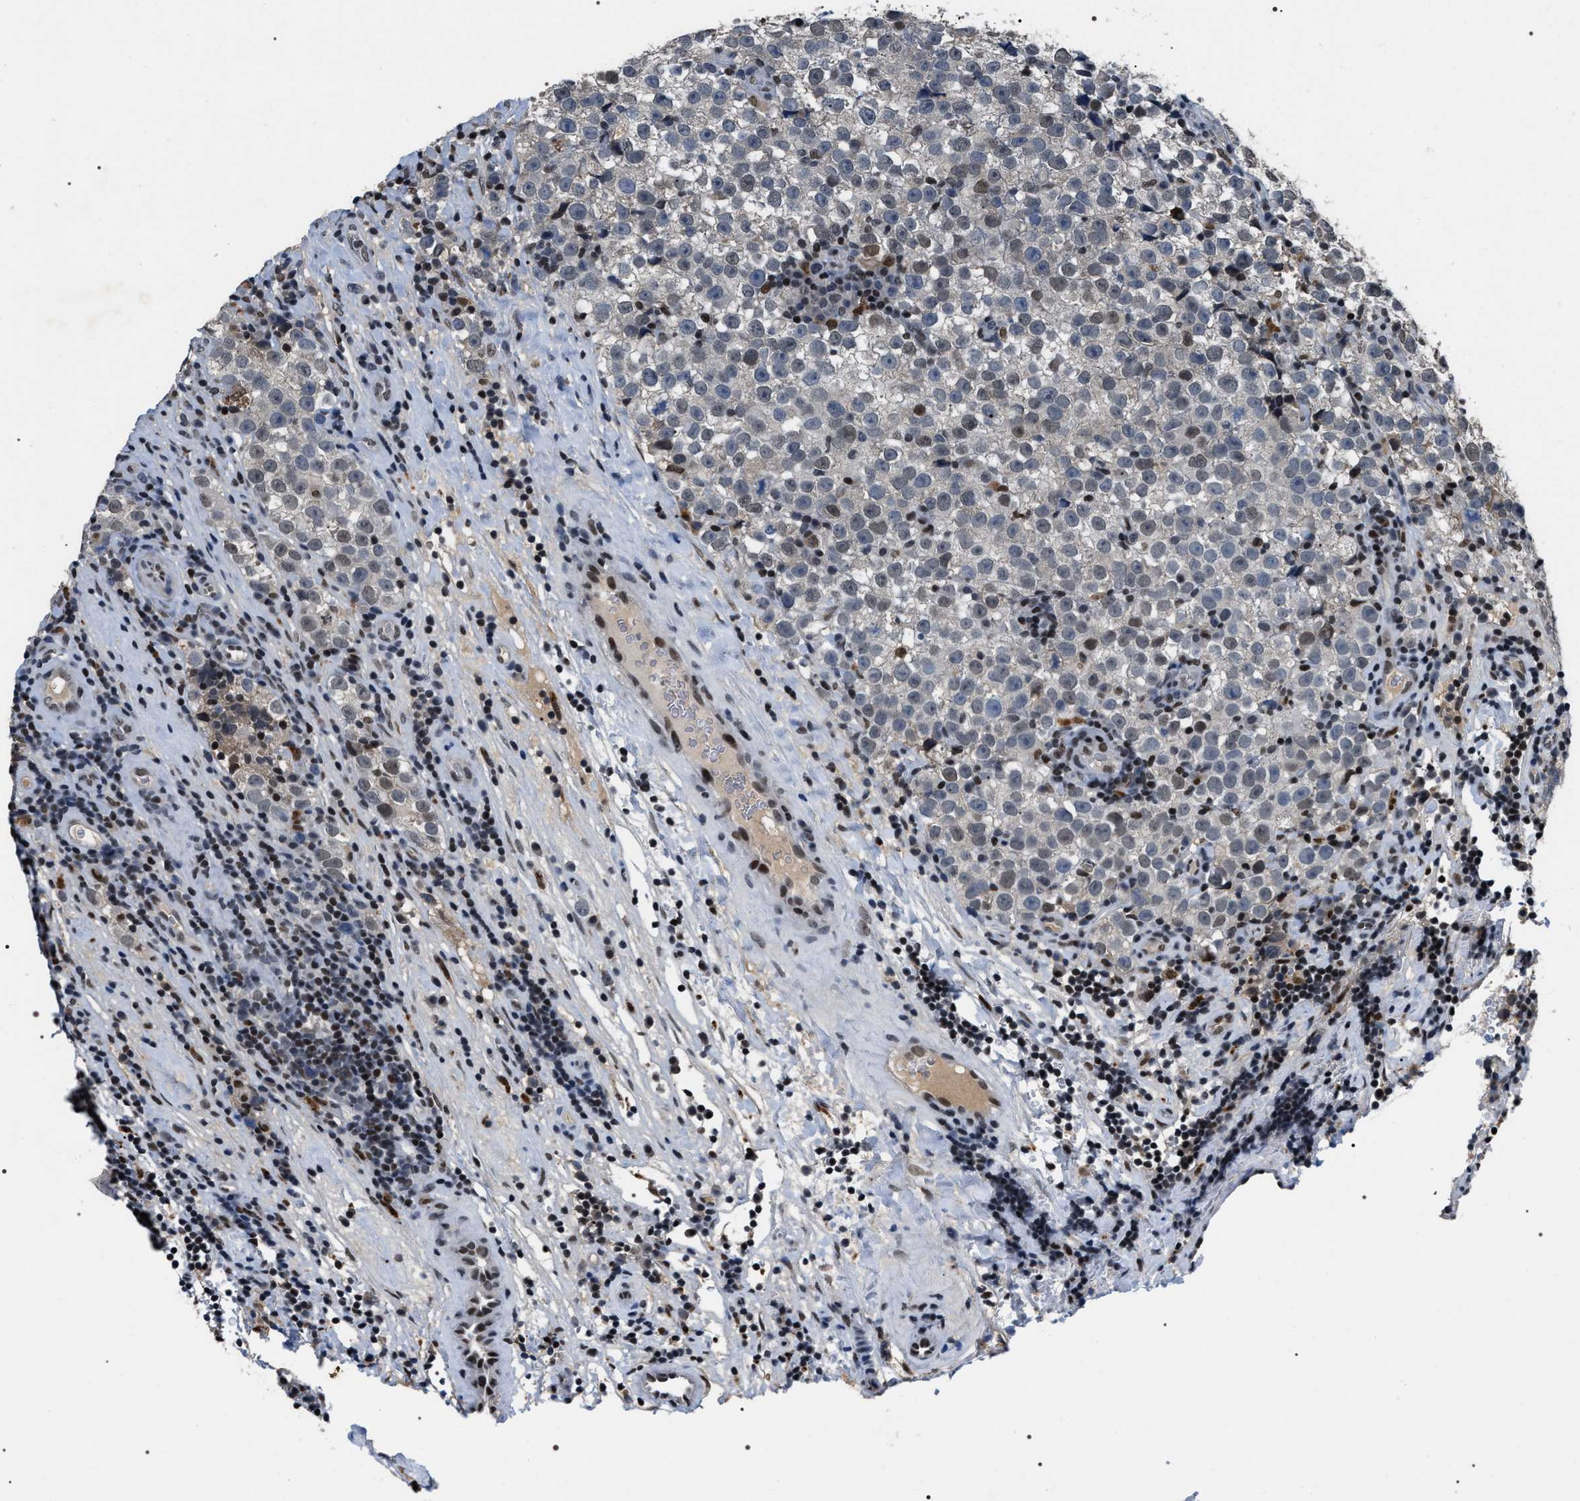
{"staining": {"intensity": "weak", "quantity": "<25%", "location": "nuclear"}, "tissue": "testis cancer", "cell_type": "Tumor cells", "image_type": "cancer", "snomed": [{"axis": "morphology", "description": "Normal tissue, NOS"}, {"axis": "morphology", "description": "Seminoma, NOS"}, {"axis": "topography", "description": "Testis"}], "caption": "Immunohistochemistry histopathology image of neoplastic tissue: testis cancer (seminoma) stained with DAB (3,3'-diaminobenzidine) exhibits no significant protein positivity in tumor cells.", "gene": "C7orf25", "patient": {"sex": "male", "age": 43}}